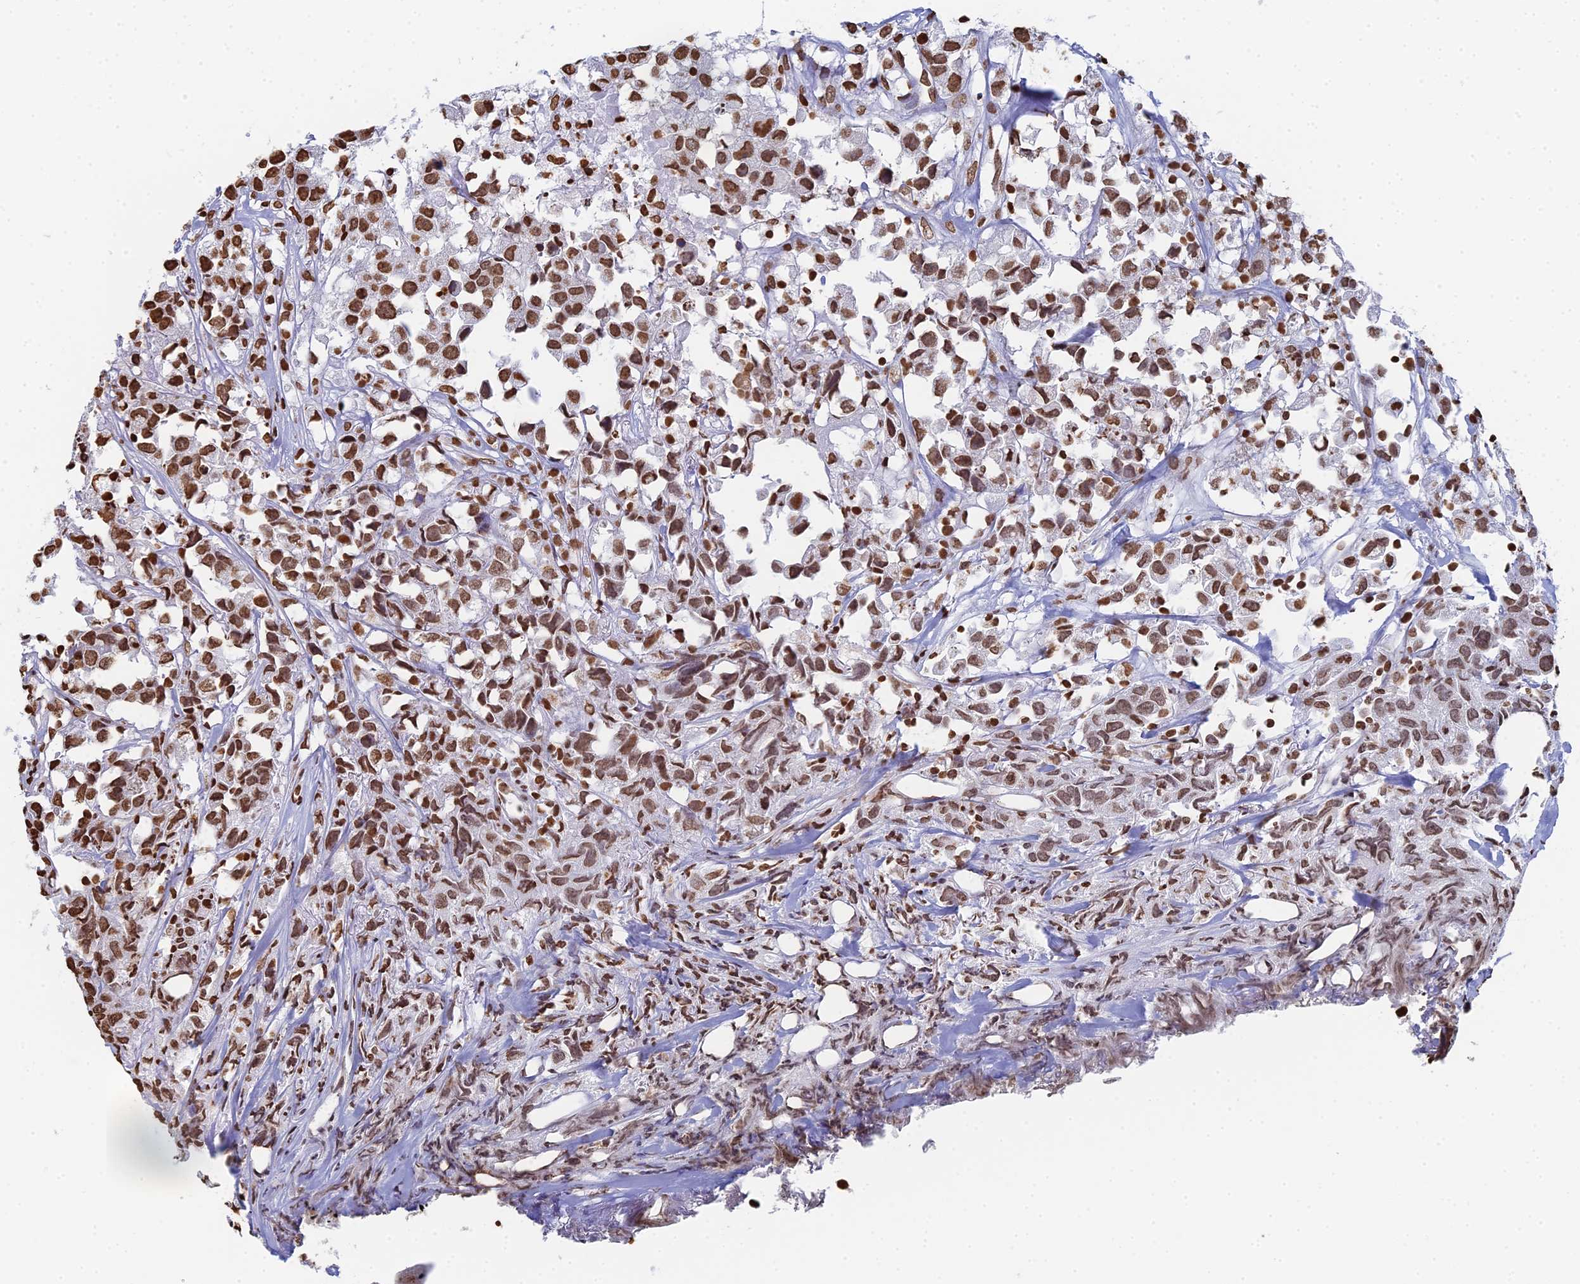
{"staining": {"intensity": "moderate", "quantity": ">75%", "location": "nuclear"}, "tissue": "urothelial cancer", "cell_type": "Tumor cells", "image_type": "cancer", "snomed": [{"axis": "morphology", "description": "Urothelial carcinoma, High grade"}, {"axis": "topography", "description": "Urinary bladder"}], "caption": "A brown stain labels moderate nuclear positivity of a protein in urothelial cancer tumor cells. The staining is performed using DAB brown chromogen to label protein expression. The nuclei are counter-stained blue using hematoxylin.", "gene": "GBP3", "patient": {"sex": "female", "age": 75}}